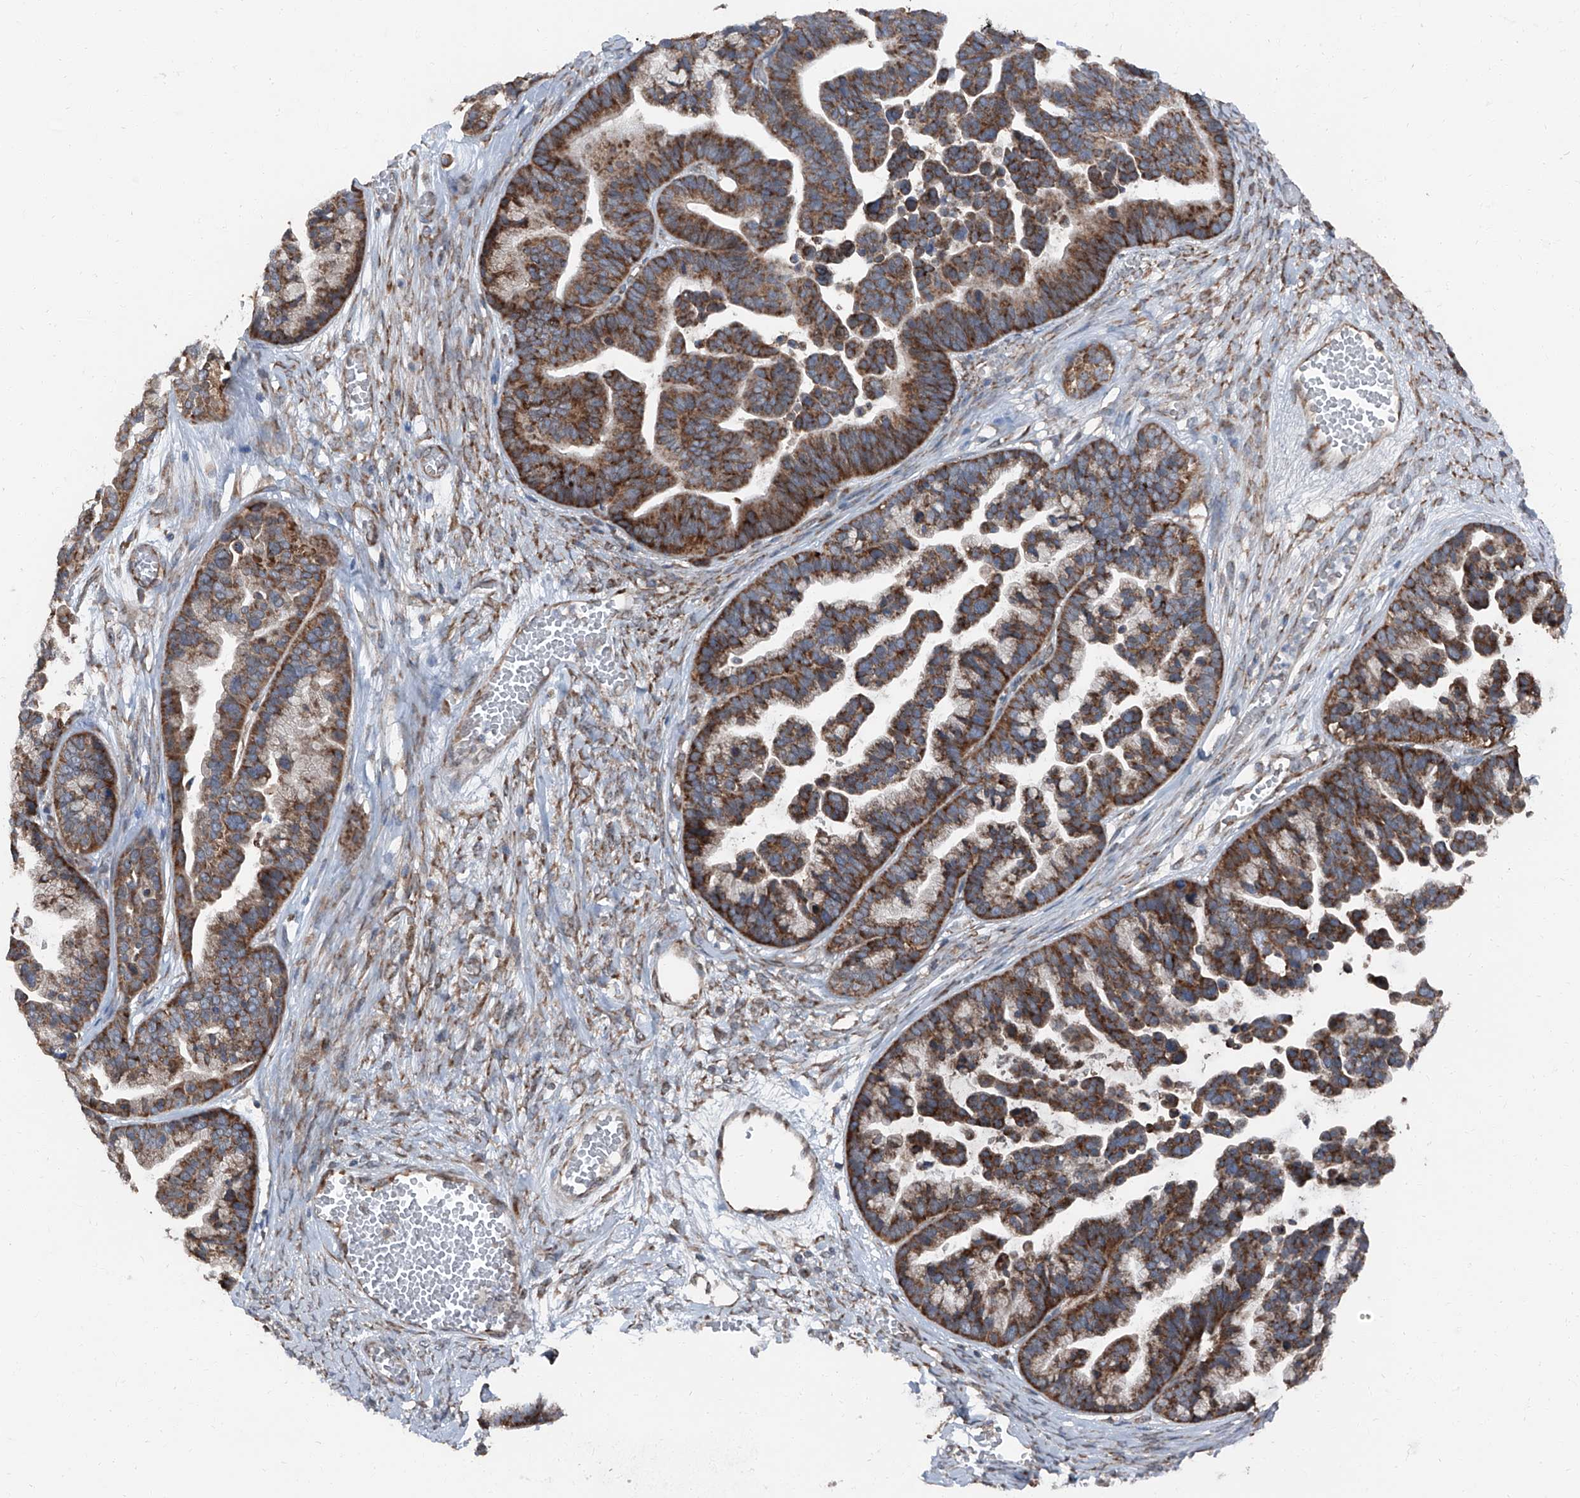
{"staining": {"intensity": "strong", "quantity": ">75%", "location": "cytoplasmic/membranous"}, "tissue": "ovarian cancer", "cell_type": "Tumor cells", "image_type": "cancer", "snomed": [{"axis": "morphology", "description": "Cystadenocarcinoma, serous, NOS"}, {"axis": "topography", "description": "Ovary"}], "caption": "Ovarian cancer stained with a brown dye displays strong cytoplasmic/membranous positive expression in about >75% of tumor cells.", "gene": "LIMK1", "patient": {"sex": "female", "age": 56}}